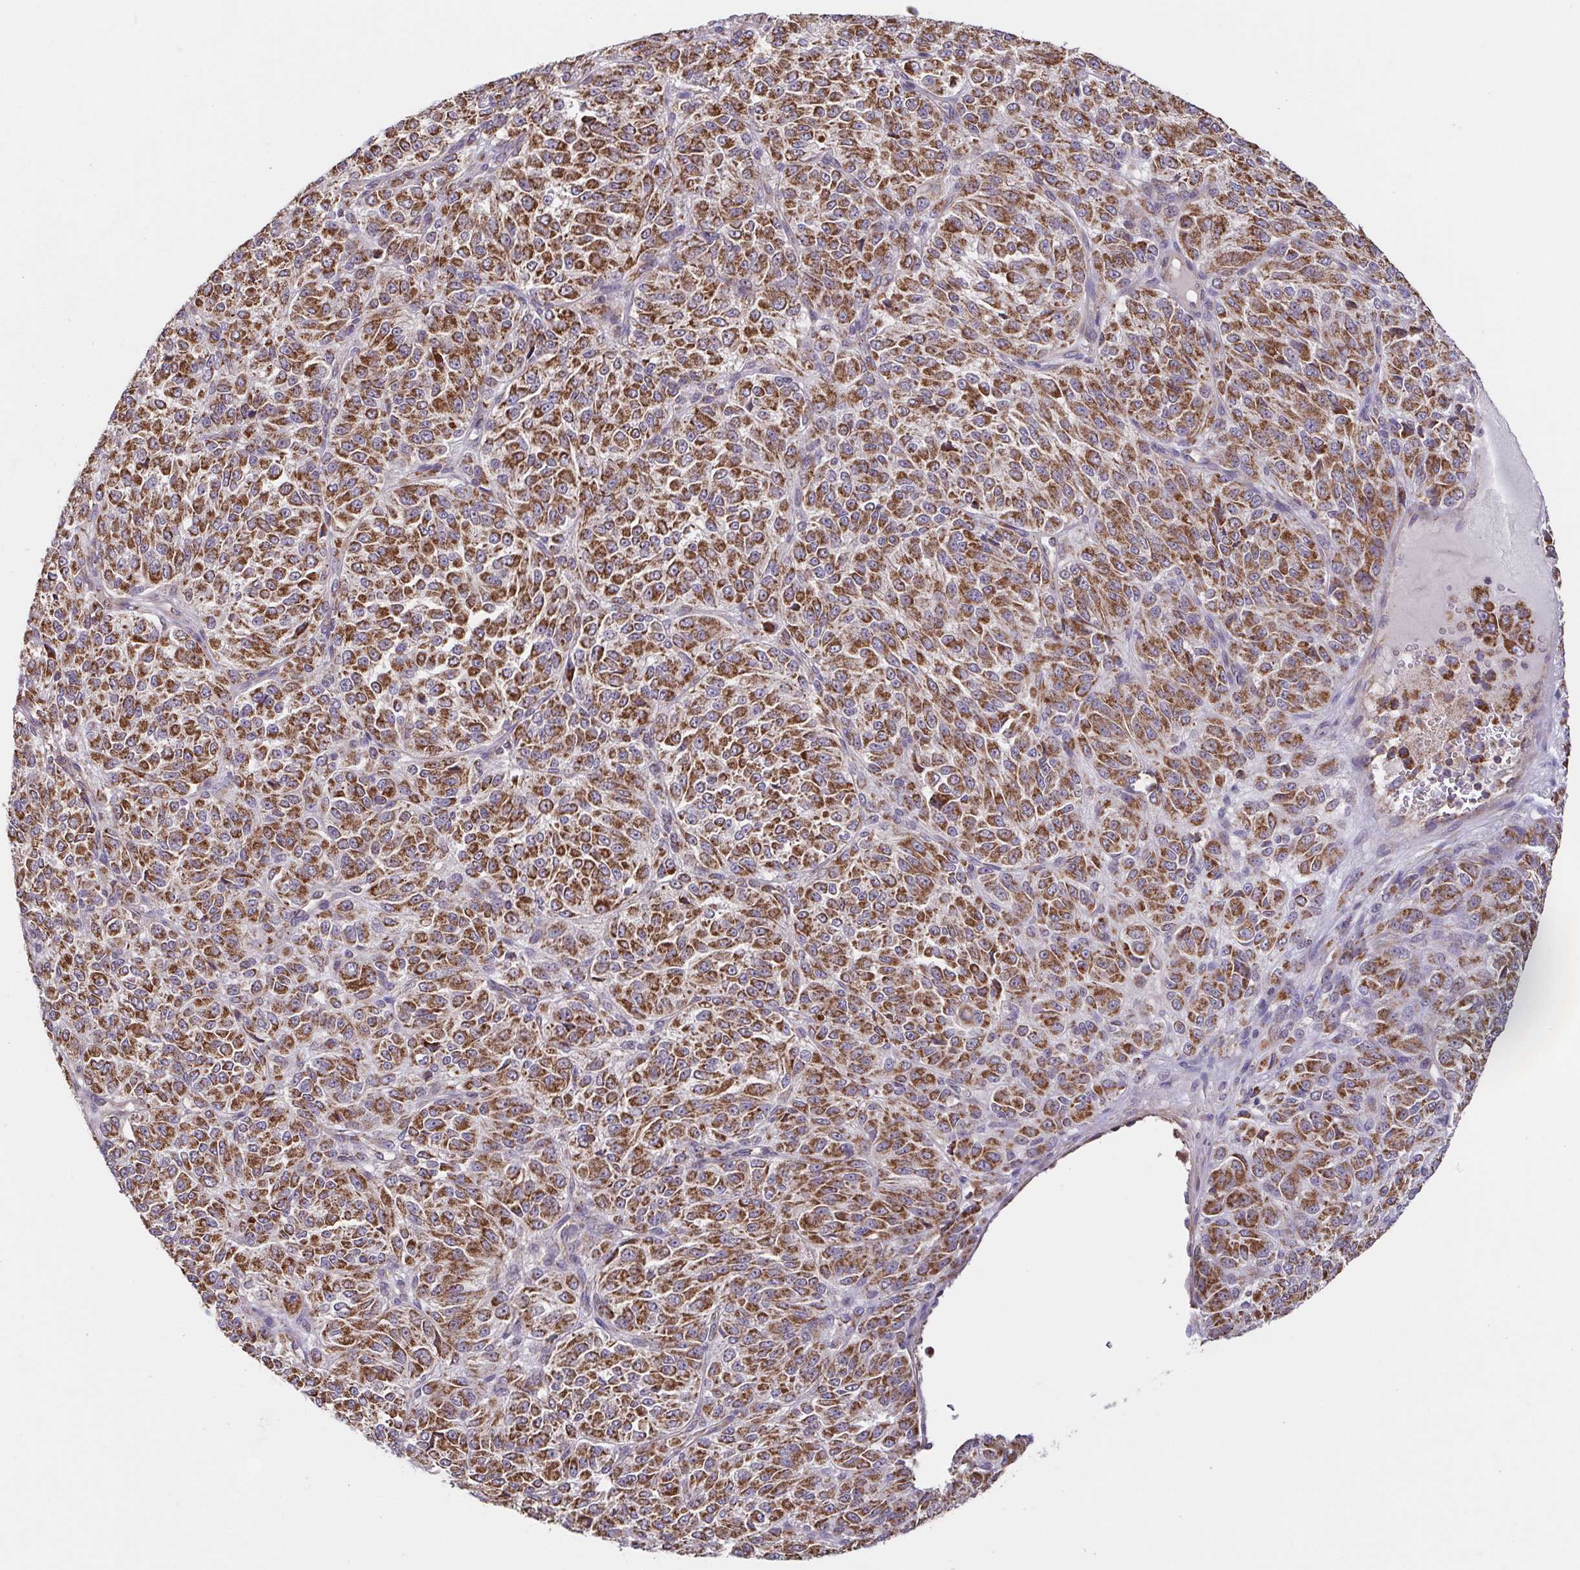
{"staining": {"intensity": "moderate", "quantity": ">75%", "location": "cytoplasmic/membranous"}, "tissue": "melanoma", "cell_type": "Tumor cells", "image_type": "cancer", "snomed": [{"axis": "morphology", "description": "Malignant melanoma, Metastatic site"}, {"axis": "topography", "description": "Brain"}], "caption": "This is an image of IHC staining of malignant melanoma (metastatic site), which shows moderate expression in the cytoplasmic/membranous of tumor cells.", "gene": "DIP2B", "patient": {"sex": "female", "age": 56}}